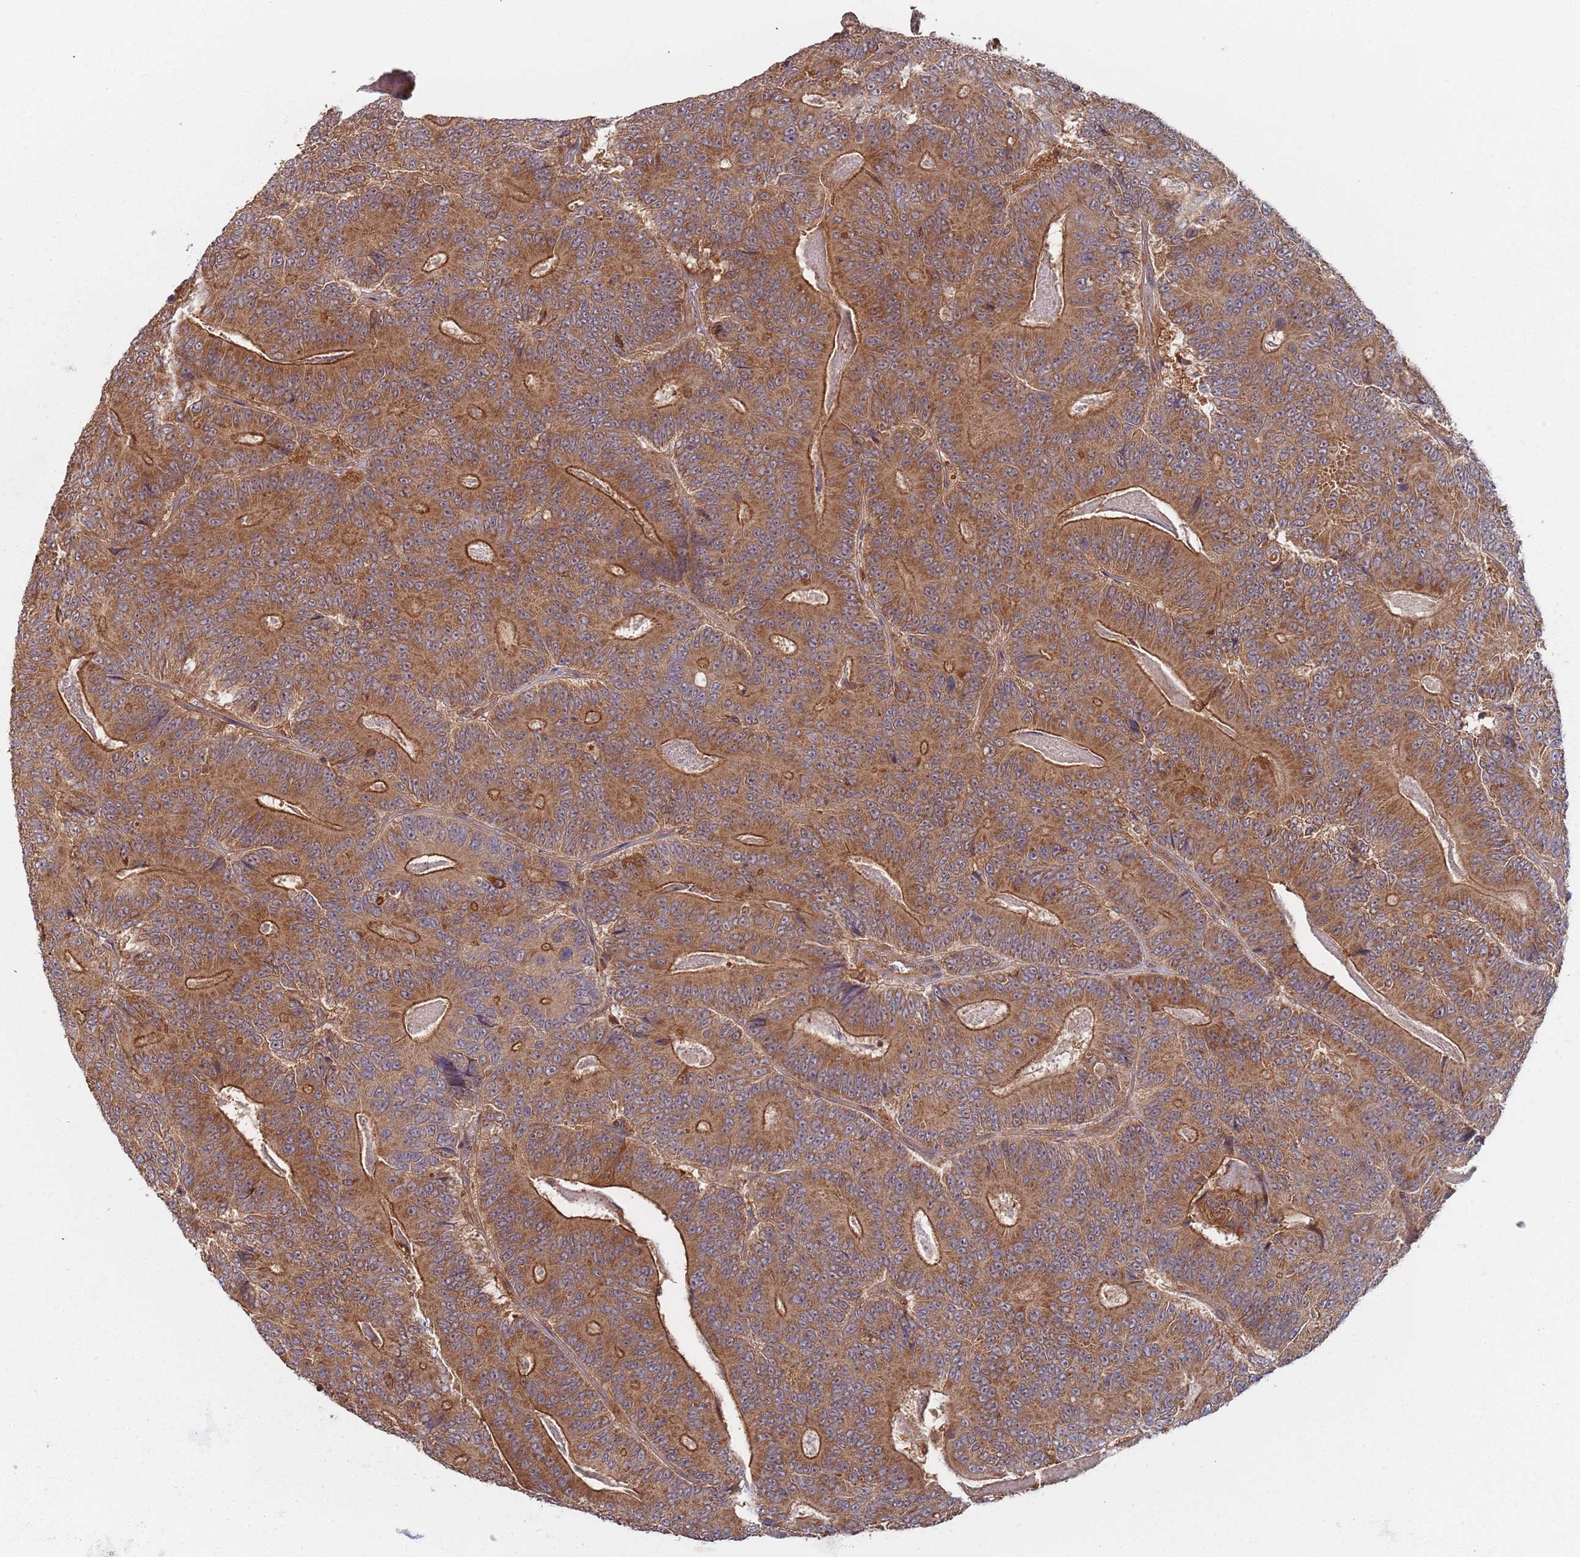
{"staining": {"intensity": "moderate", "quantity": ">75%", "location": "cytoplasmic/membranous"}, "tissue": "colorectal cancer", "cell_type": "Tumor cells", "image_type": "cancer", "snomed": [{"axis": "morphology", "description": "Adenocarcinoma, NOS"}, {"axis": "topography", "description": "Colon"}], "caption": "There is medium levels of moderate cytoplasmic/membranous staining in tumor cells of colorectal cancer (adenocarcinoma), as demonstrated by immunohistochemical staining (brown color).", "gene": "GDI2", "patient": {"sex": "male", "age": 83}}